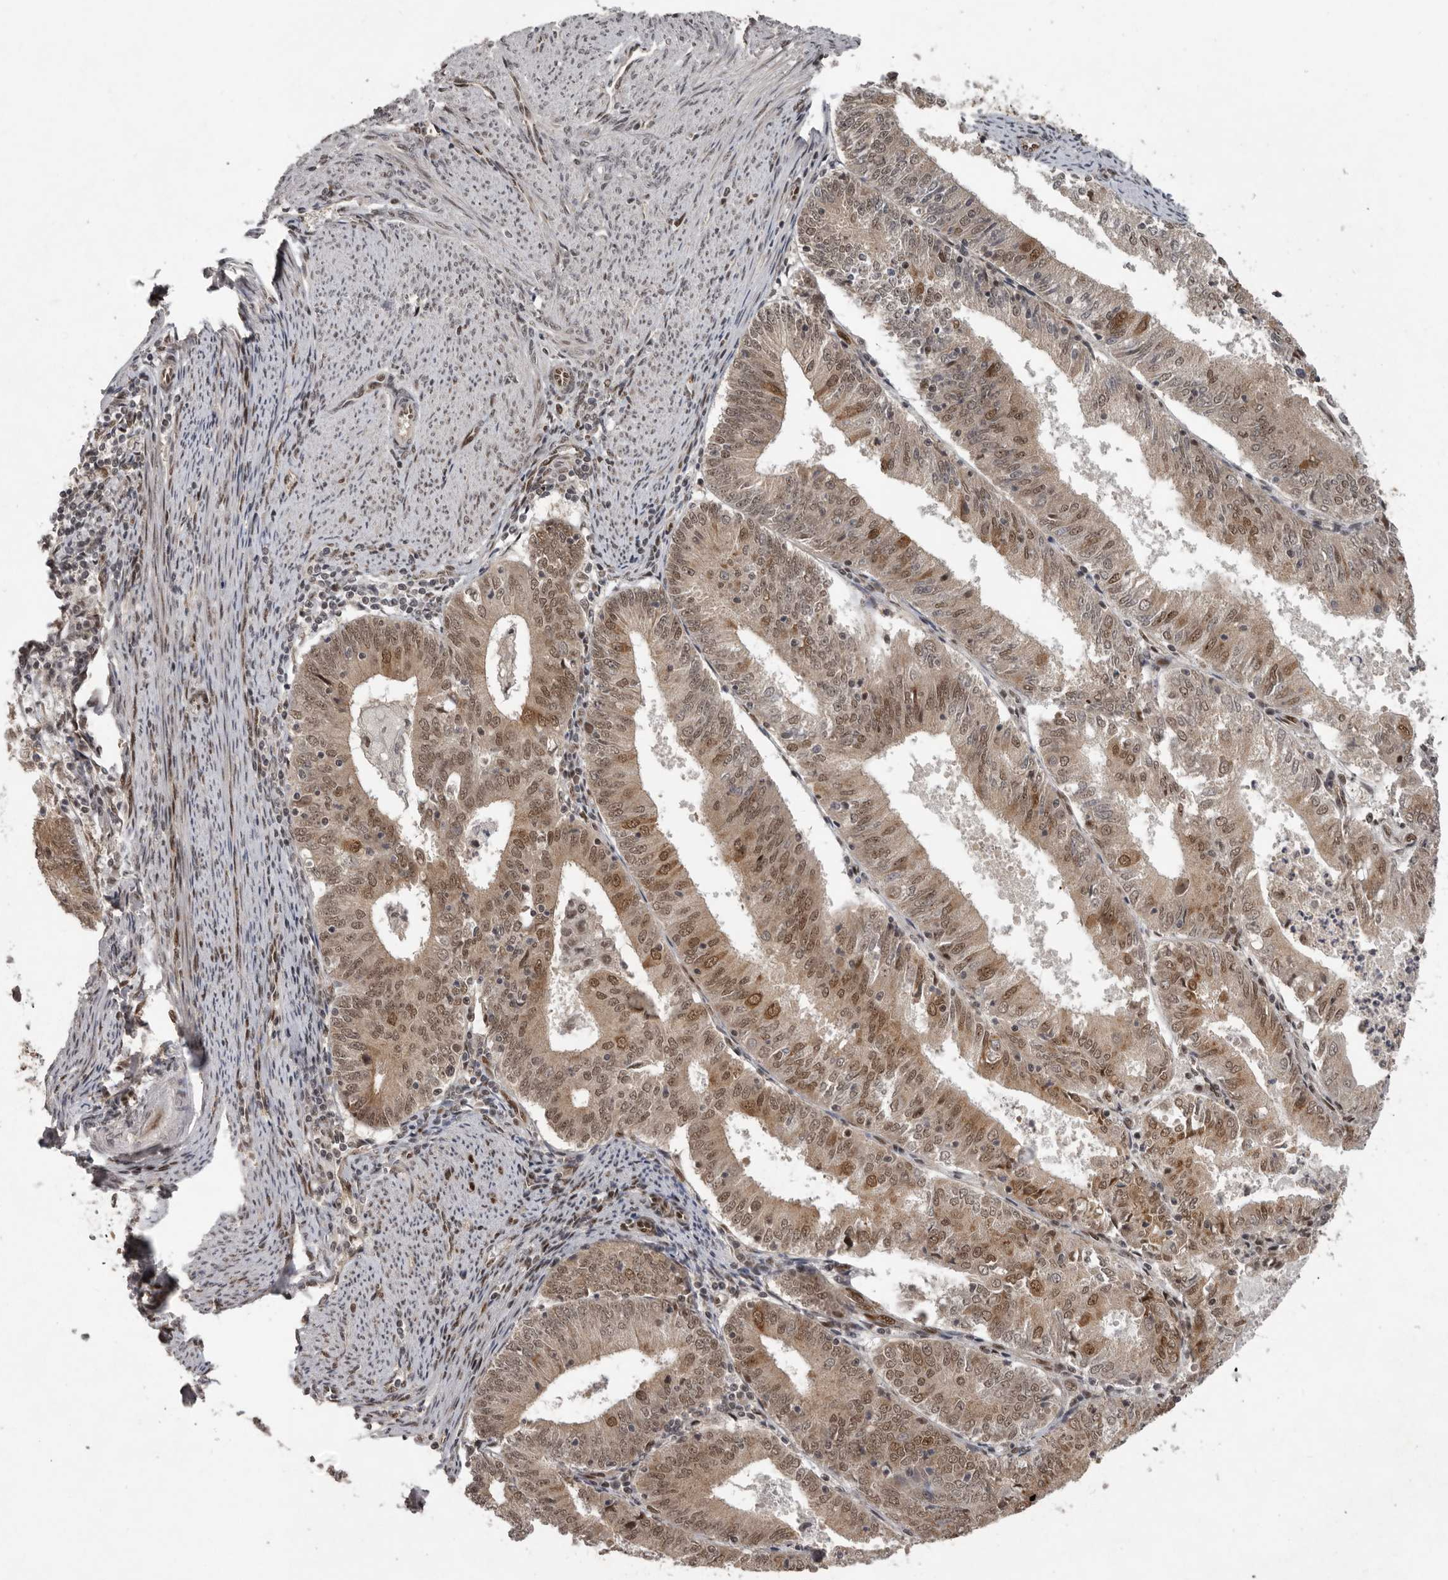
{"staining": {"intensity": "moderate", "quantity": ">75%", "location": "cytoplasmic/membranous,nuclear"}, "tissue": "endometrial cancer", "cell_type": "Tumor cells", "image_type": "cancer", "snomed": [{"axis": "morphology", "description": "Adenocarcinoma, NOS"}, {"axis": "topography", "description": "Endometrium"}], "caption": "Protein staining shows moderate cytoplasmic/membranous and nuclear expression in approximately >75% of tumor cells in endometrial cancer (adenocarcinoma). The protein is stained brown, and the nuclei are stained in blue (DAB (3,3'-diaminobenzidine) IHC with brightfield microscopy, high magnification).", "gene": "CDC27", "patient": {"sex": "female", "age": 57}}